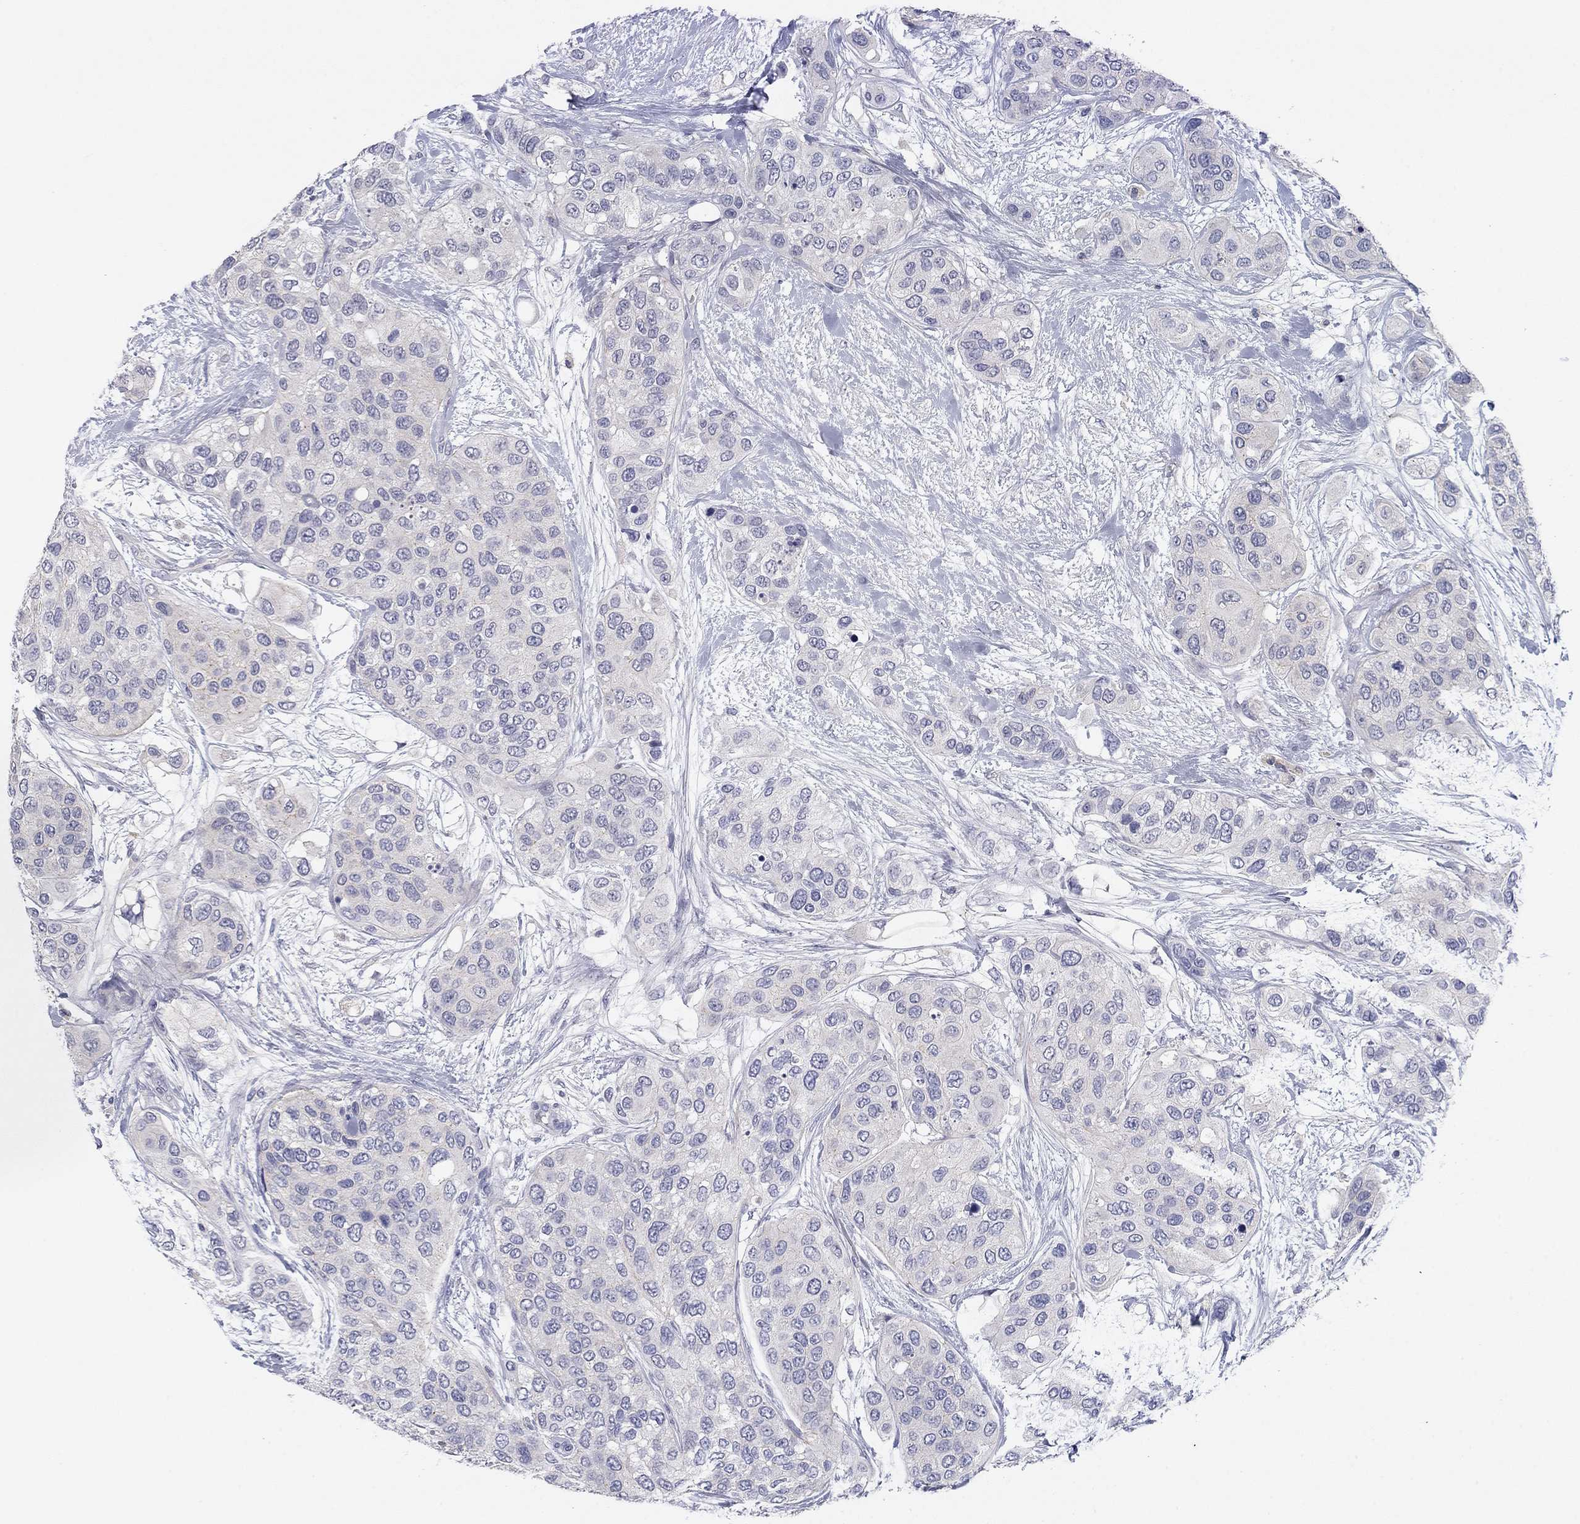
{"staining": {"intensity": "negative", "quantity": "none", "location": "none"}, "tissue": "urothelial cancer", "cell_type": "Tumor cells", "image_type": "cancer", "snomed": [{"axis": "morphology", "description": "Urothelial carcinoma, High grade"}, {"axis": "topography", "description": "Urinary bladder"}], "caption": "Micrograph shows no significant protein staining in tumor cells of urothelial cancer.", "gene": "CNTNAP4", "patient": {"sex": "male", "age": 77}}